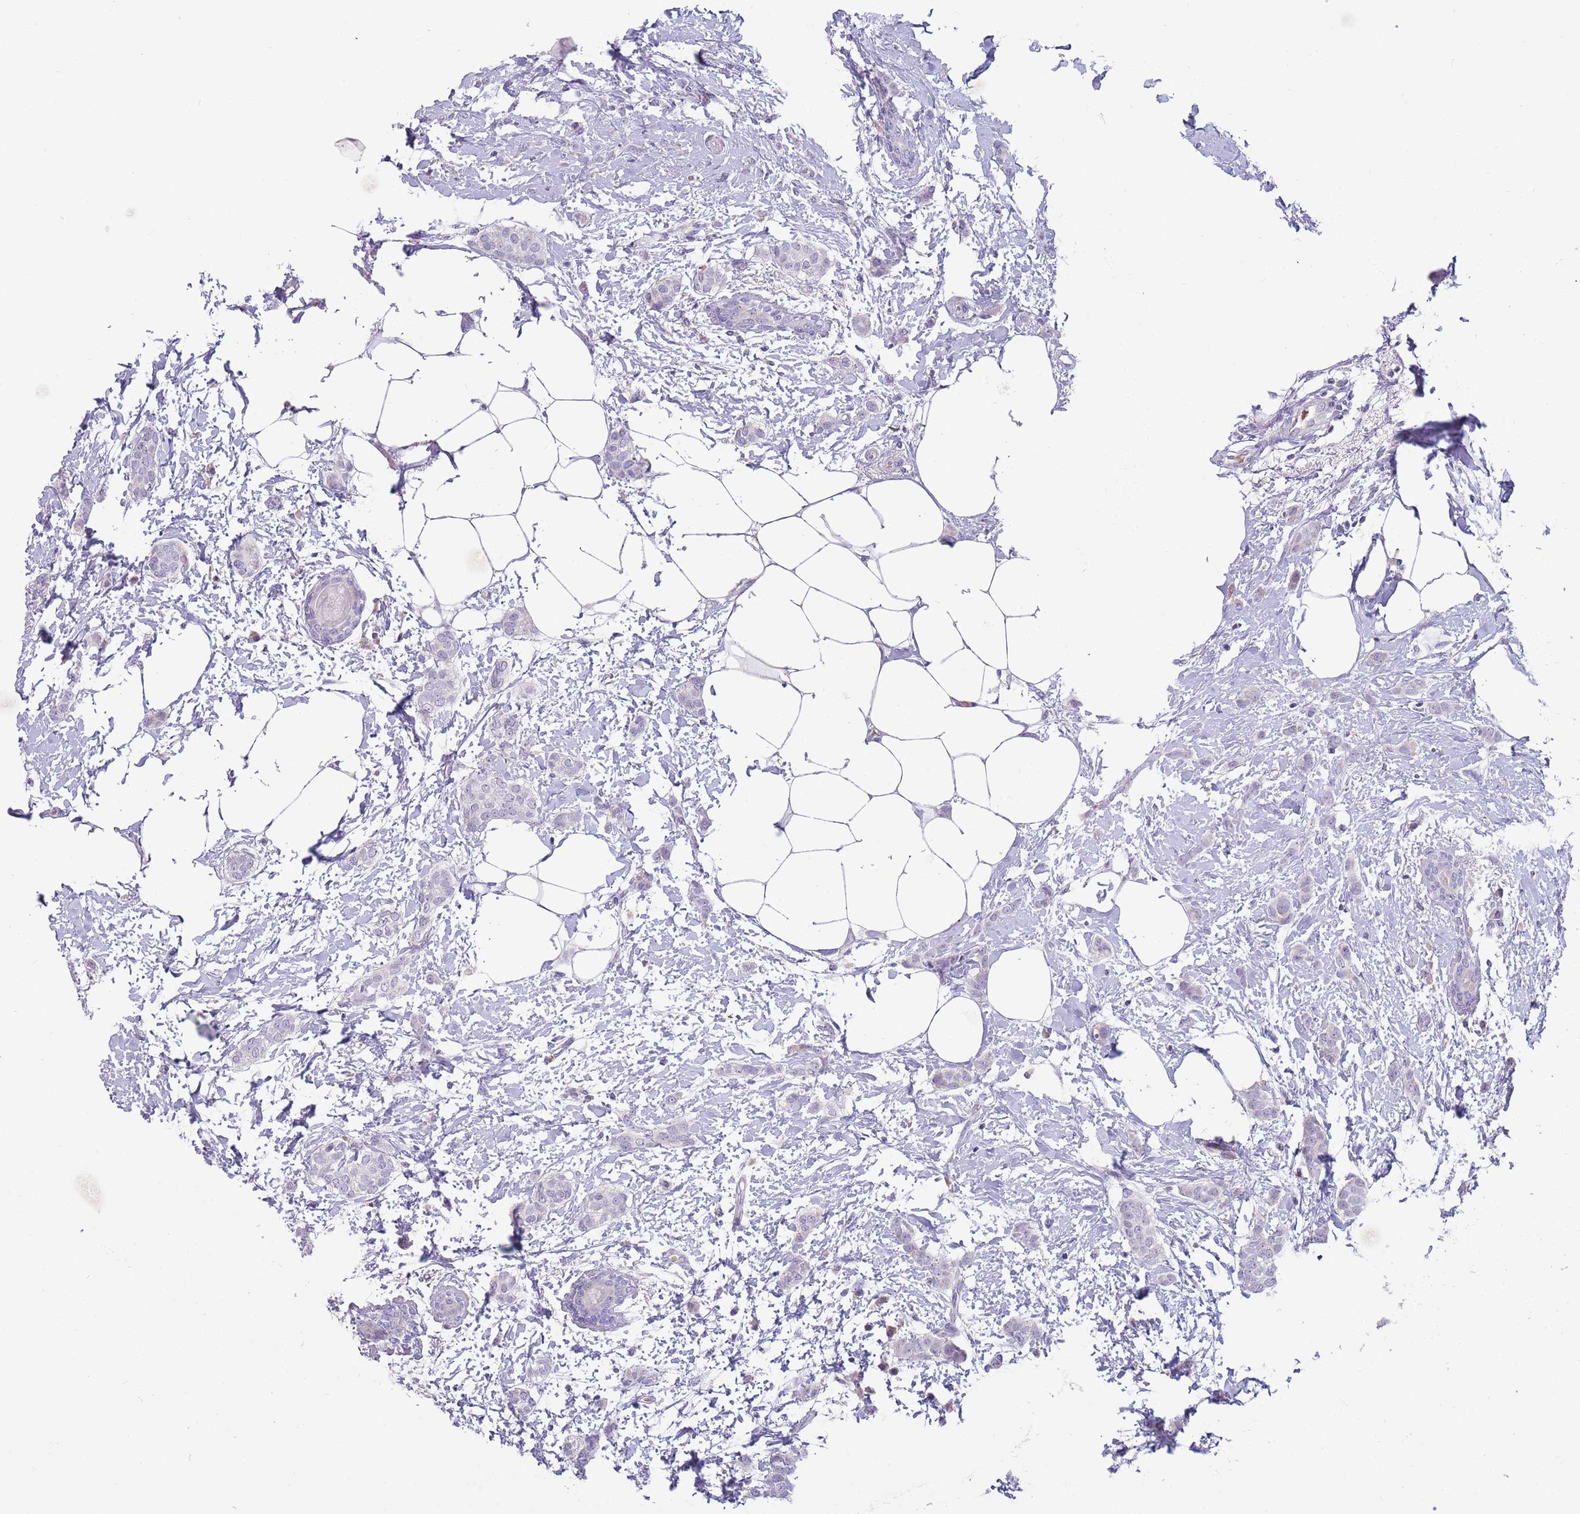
{"staining": {"intensity": "negative", "quantity": "none", "location": "none"}, "tissue": "breast cancer", "cell_type": "Tumor cells", "image_type": "cancer", "snomed": [{"axis": "morphology", "description": "Duct carcinoma"}, {"axis": "topography", "description": "Breast"}], "caption": "Immunohistochemical staining of breast cancer exhibits no significant positivity in tumor cells.", "gene": "DDHD1", "patient": {"sex": "female", "age": 72}}